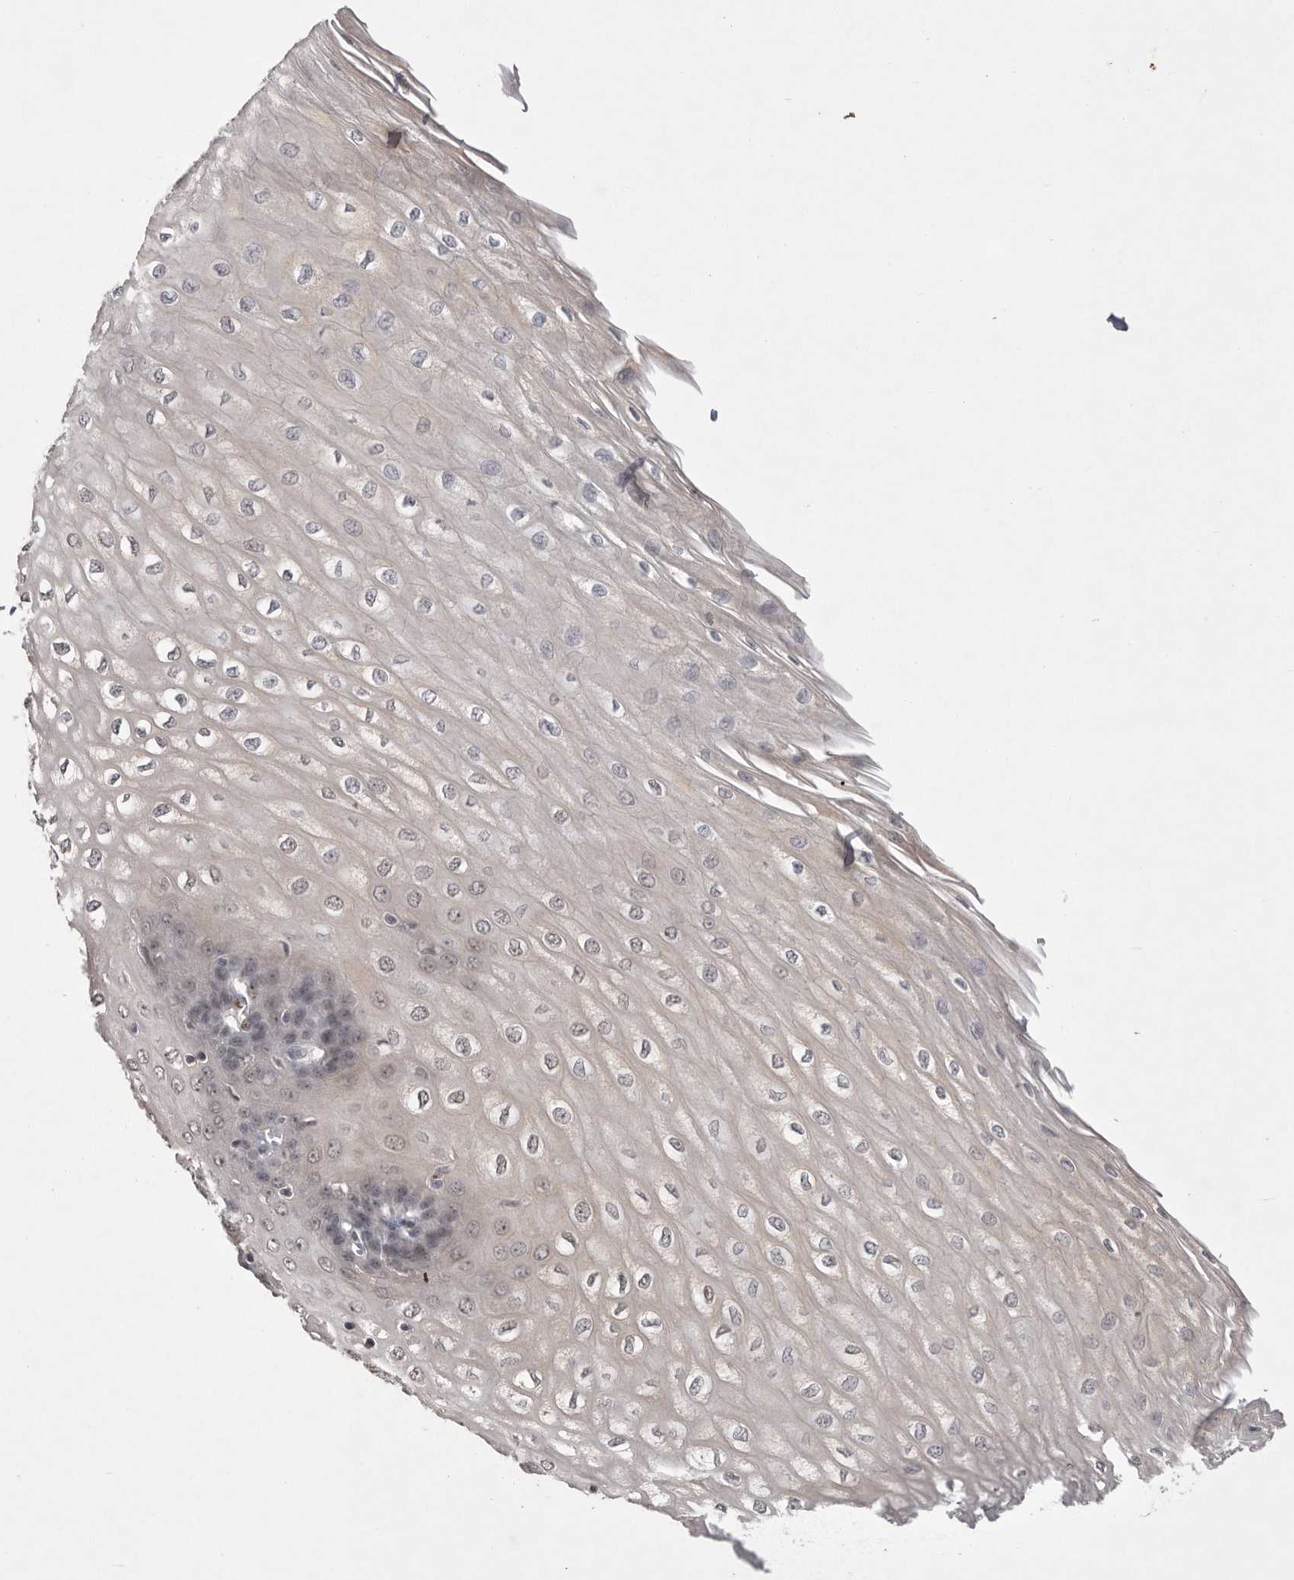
{"staining": {"intensity": "weak", "quantity": "25%-75%", "location": "nuclear"}, "tissue": "esophagus", "cell_type": "Squamous epithelial cells", "image_type": "normal", "snomed": [{"axis": "morphology", "description": "Normal tissue, NOS"}, {"axis": "topography", "description": "Esophagus"}], "caption": "Esophagus stained with a brown dye exhibits weak nuclear positive positivity in approximately 25%-75% of squamous epithelial cells.", "gene": "HUS1", "patient": {"sex": "male", "age": 60}}